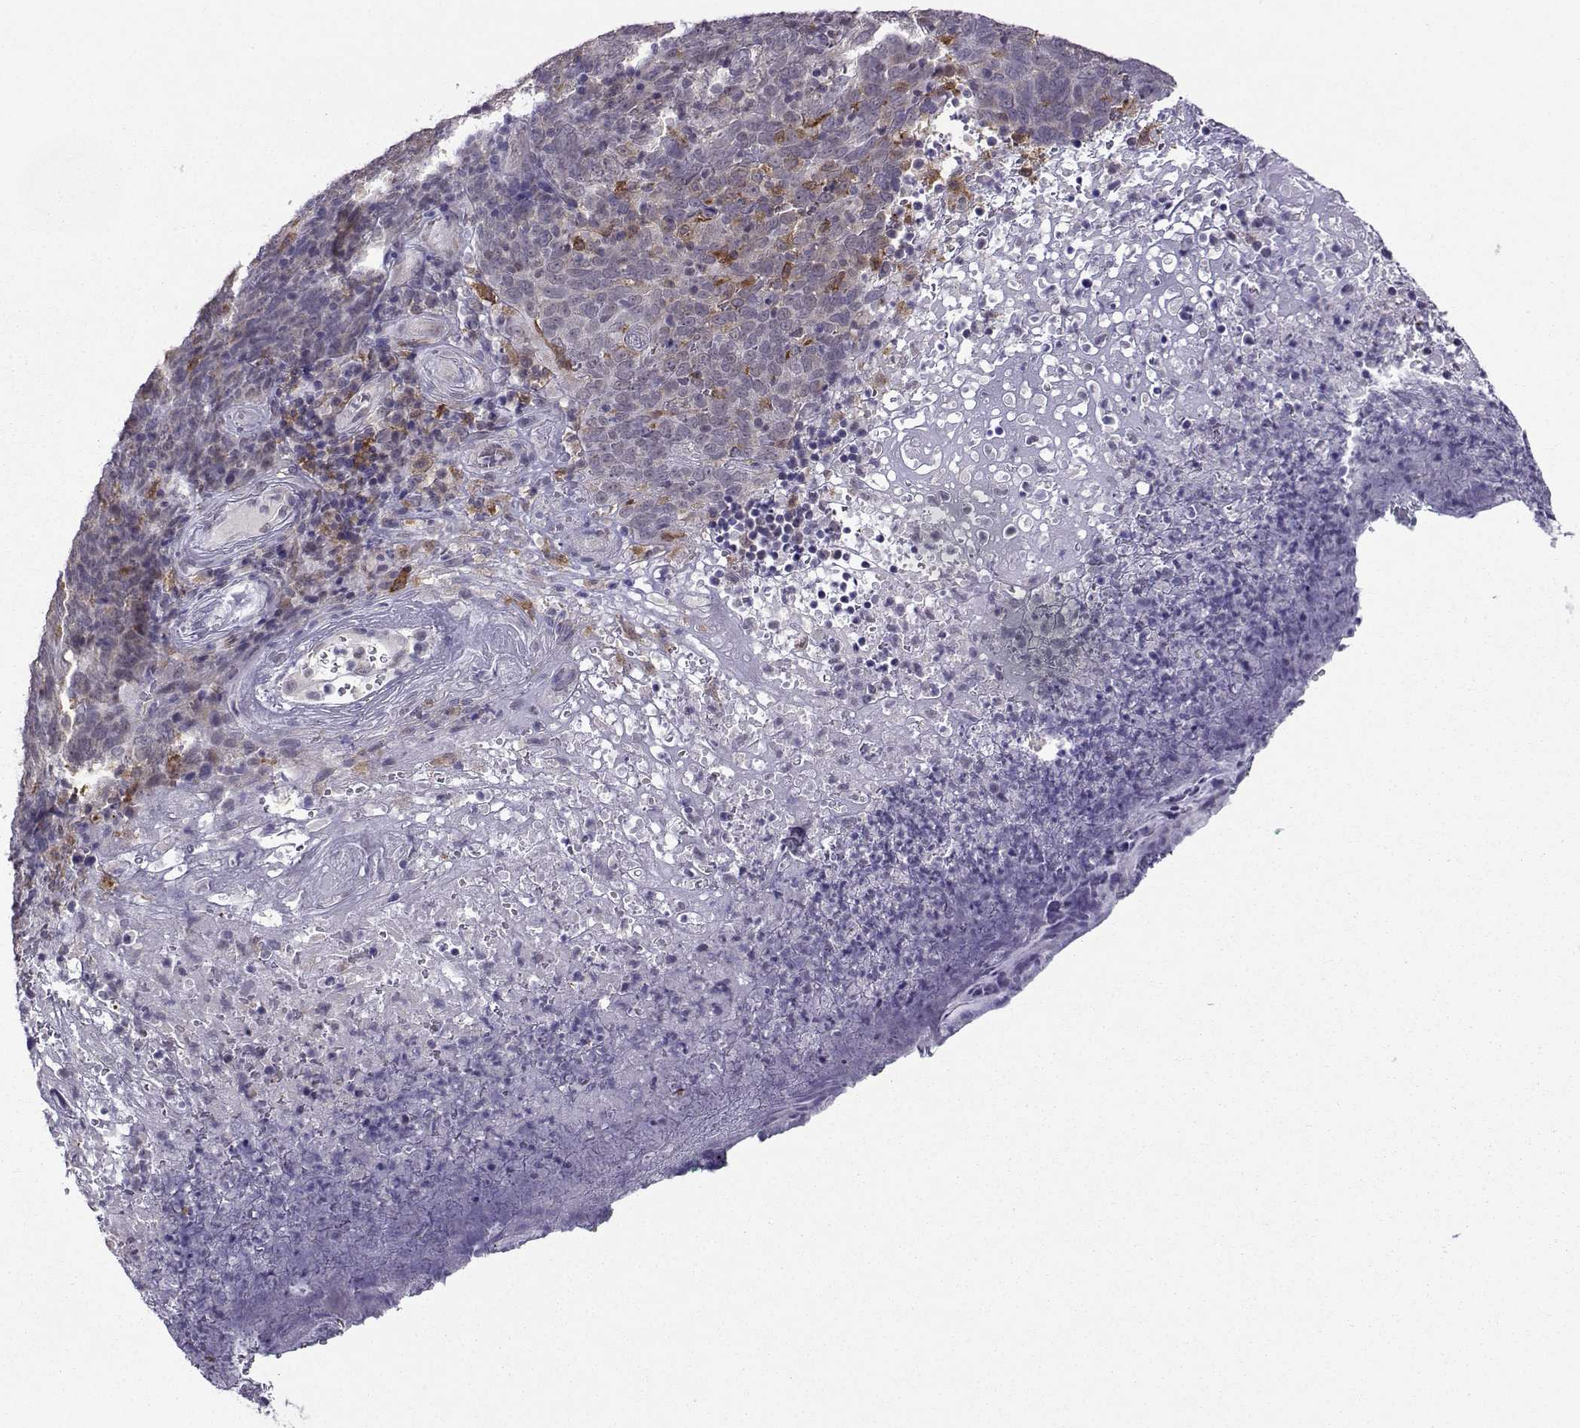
{"staining": {"intensity": "negative", "quantity": "none", "location": "none"}, "tissue": "skin cancer", "cell_type": "Tumor cells", "image_type": "cancer", "snomed": [{"axis": "morphology", "description": "Squamous cell carcinoma, NOS"}, {"axis": "topography", "description": "Skin"}, {"axis": "topography", "description": "Anal"}], "caption": "Tumor cells show no significant protein staining in skin cancer.", "gene": "DDX20", "patient": {"sex": "female", "age": 51}}